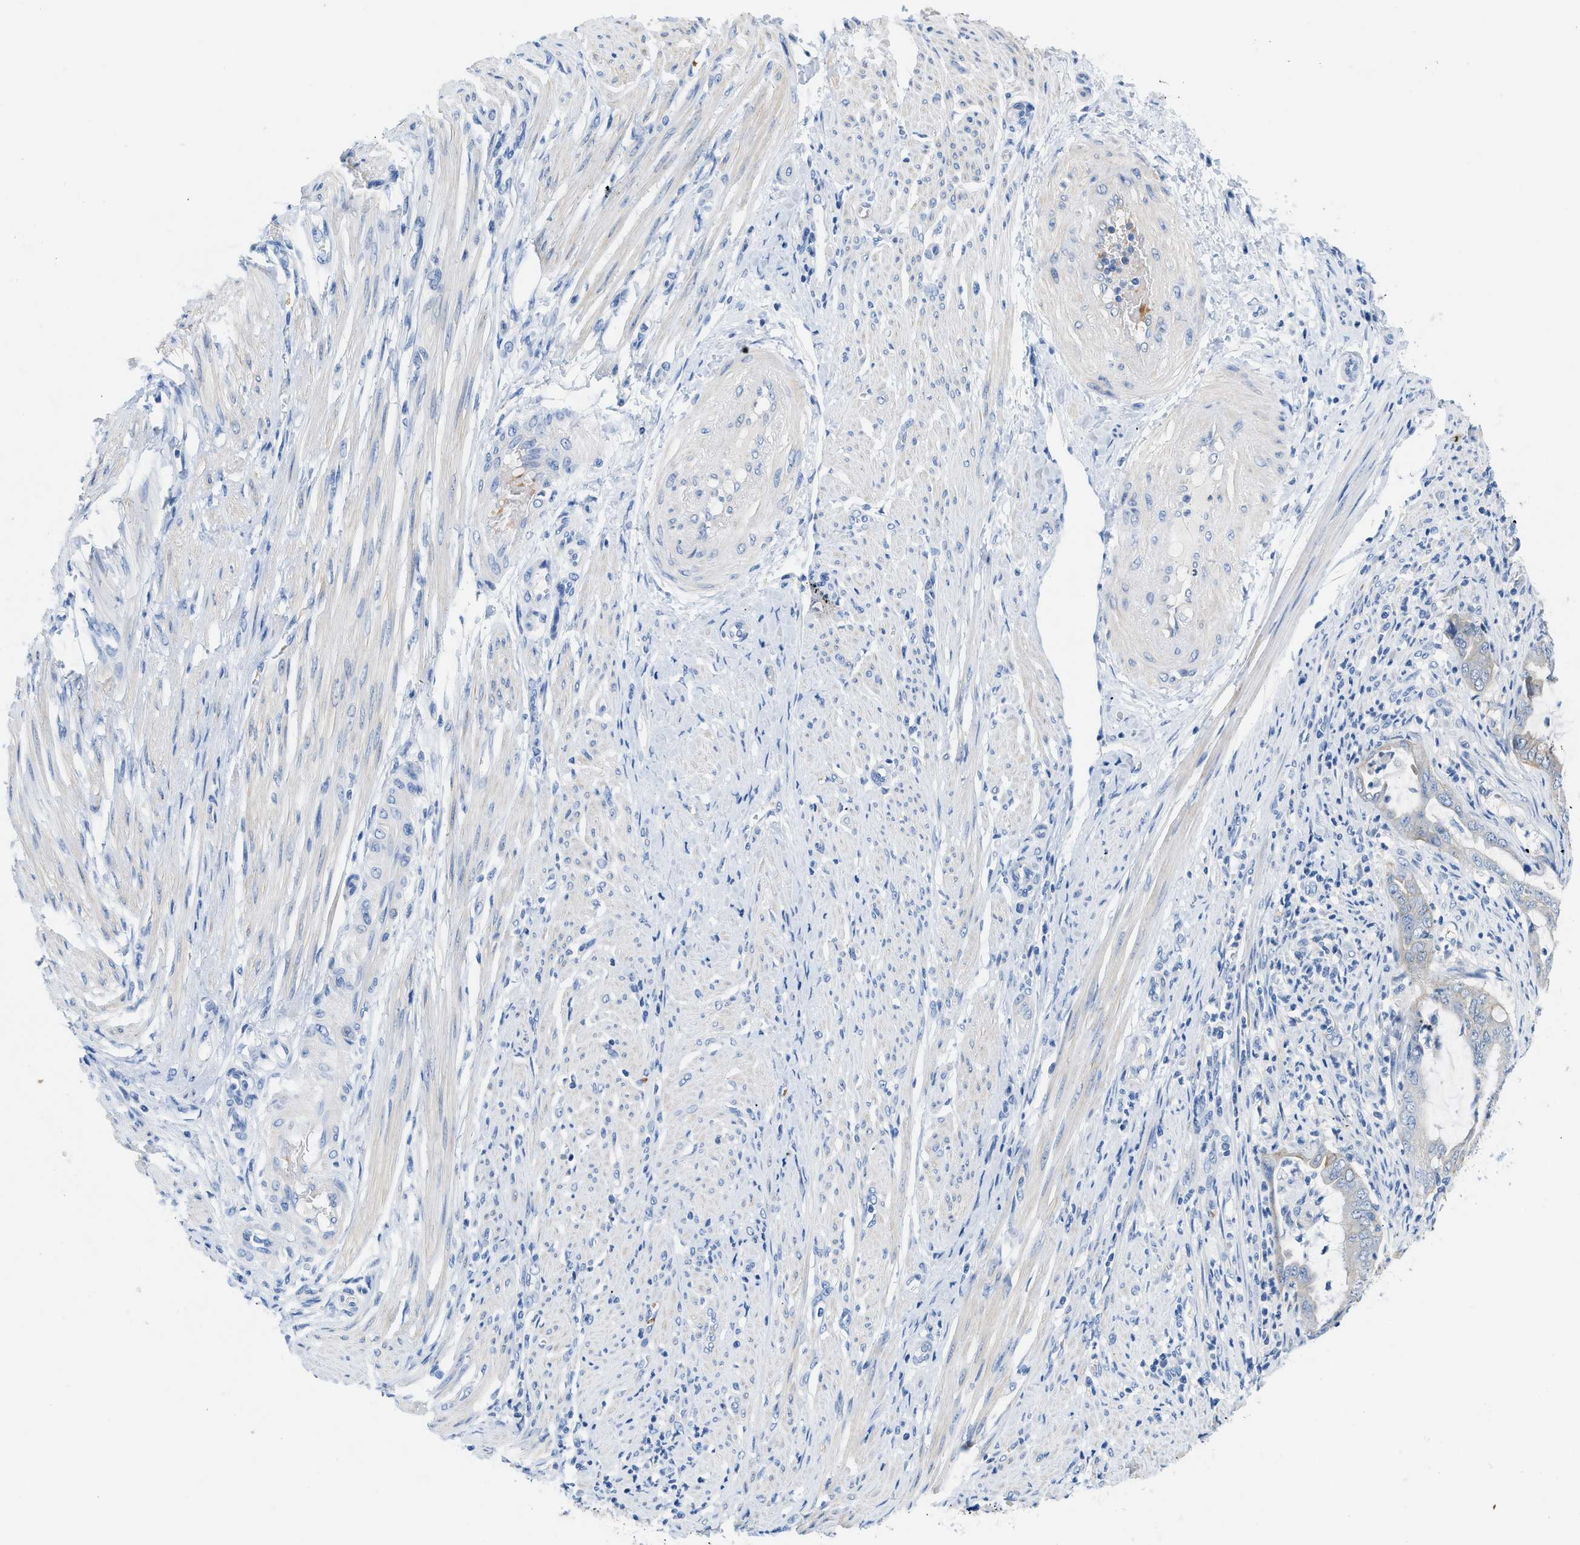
{"staining": {"intensity": "weak", "quantity": "<25%", "location": "cytoplasmic/membranous"}, "tissue": "endometrial cancer", "cell_type": "Tumor cells", "image_type": "cancer", "snomed": [{"axis": "morphology", "description": "Adenocarcinoma, NOS"}, {"axis": "topography", "description": "Endometrium"}], "caption": "IHC image of neoplastic tissue: human endometrial adenocarcinoma stained with DAB (3,3'-diaminobenzidine) exhibits no significant protein expression in tumor cells.", "gene": "BPGM", "patient": {"sex": "female", "age": 70}}